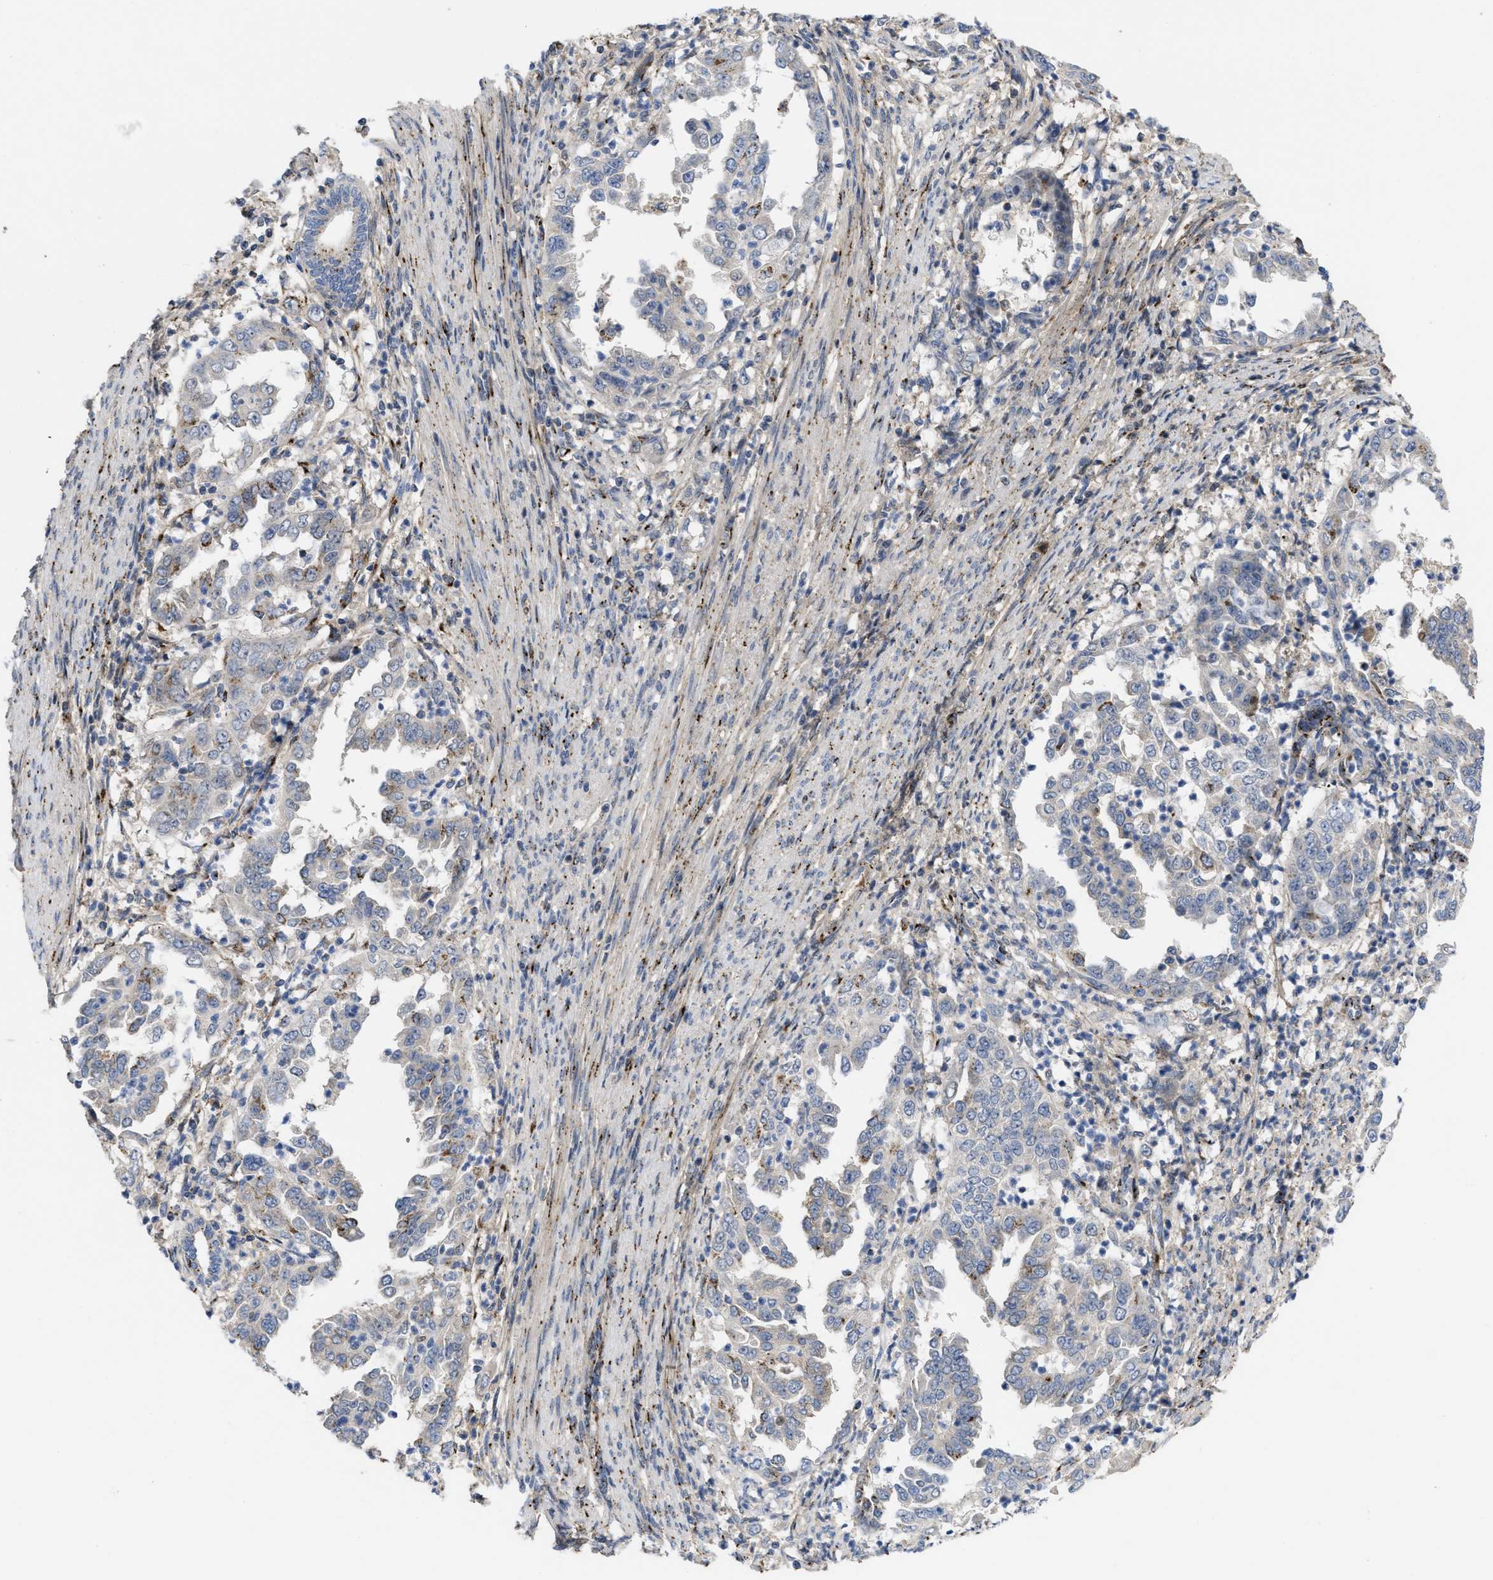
{"staining": {"intensity": "negative", "quantity": "none", "location": "none"}, "tissue": "endometrial cancer", "cell_type": "Tumor cells", "image_type": "cancer", "snomed": [{"axis": "morphology", "description": "Adenocarcinoma, NOS"}, {"axis": "topography", "description": "Endometrium"}], "caption": "Protein analysis of endometrial cancer reveals no significant staining in tumor cells. (DAB (3,3'-diaminobenzidine) immunohistochemistry (IHC), high magnification).", "gene": "ZNF70", "patient": {"sex": "female", "age": 85}}